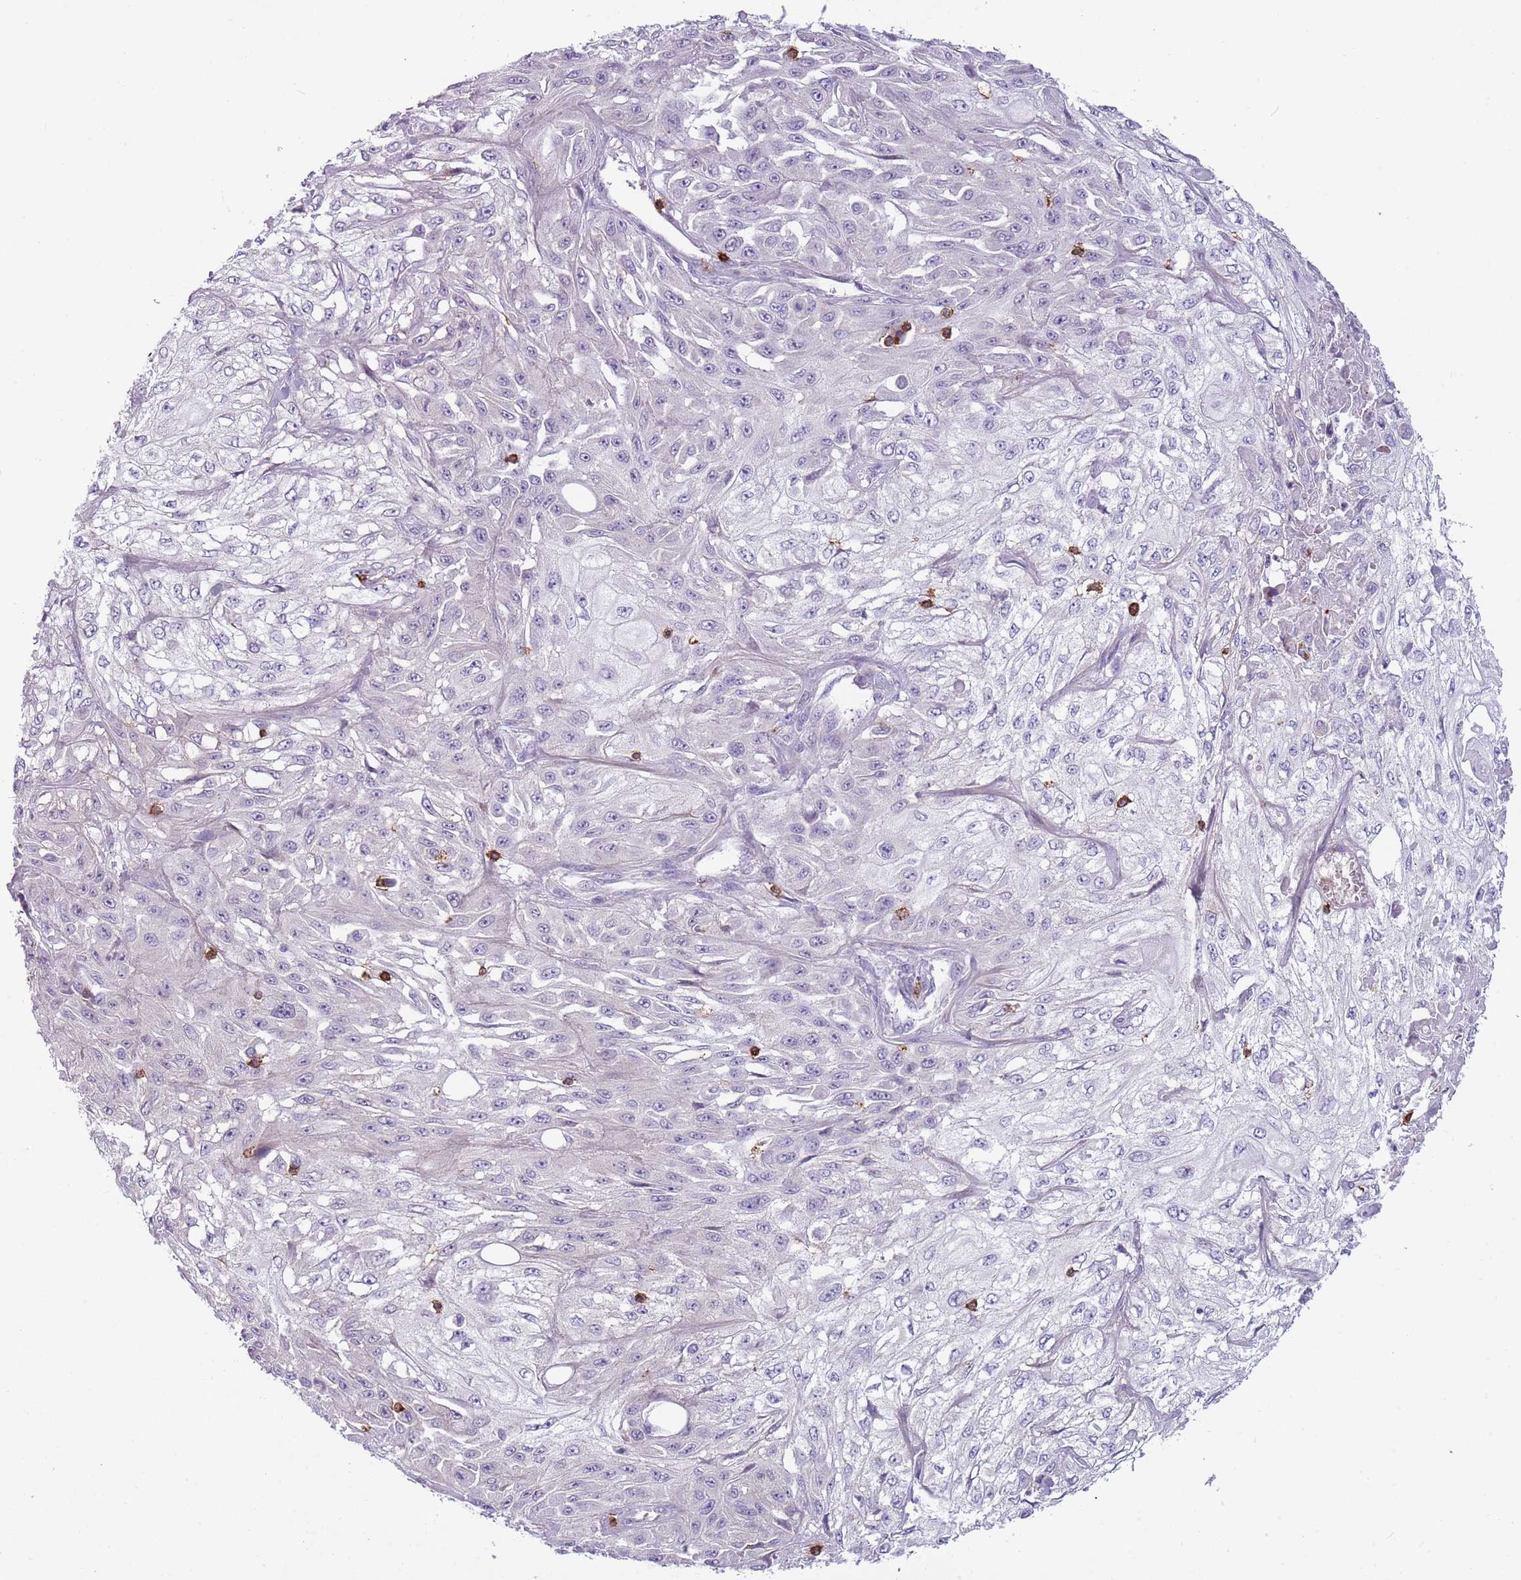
{"staining": {"intensity": "negative", "quantity": "none", "location": "none"}, "tissue": "skin cancer", "cell_type": "Tumor cells", "image_type": "cancer", "snomed": [{"axis": "morphology", "description": "Squamous cell carcinoma, NOS"}, {"axis": "morphology", "description": "Squamous cell carcinoma, metastatic, NOS"}, {"axis": "topography", "description": "Skin"}, {"axis": "topography", "description": "Lymph node"}], "caption": "High magnification brightfield microscopy of skin cancer stained with DAB (brown) and counterstained with hematoxylin (blue): tumor cells show no significant staining. The staining is performed using DAB brown chromogen with nuclei counter-stained in using hematoxylin.", "gene": "ZNF583", "patient": {"sex": "male", "age": 75}}